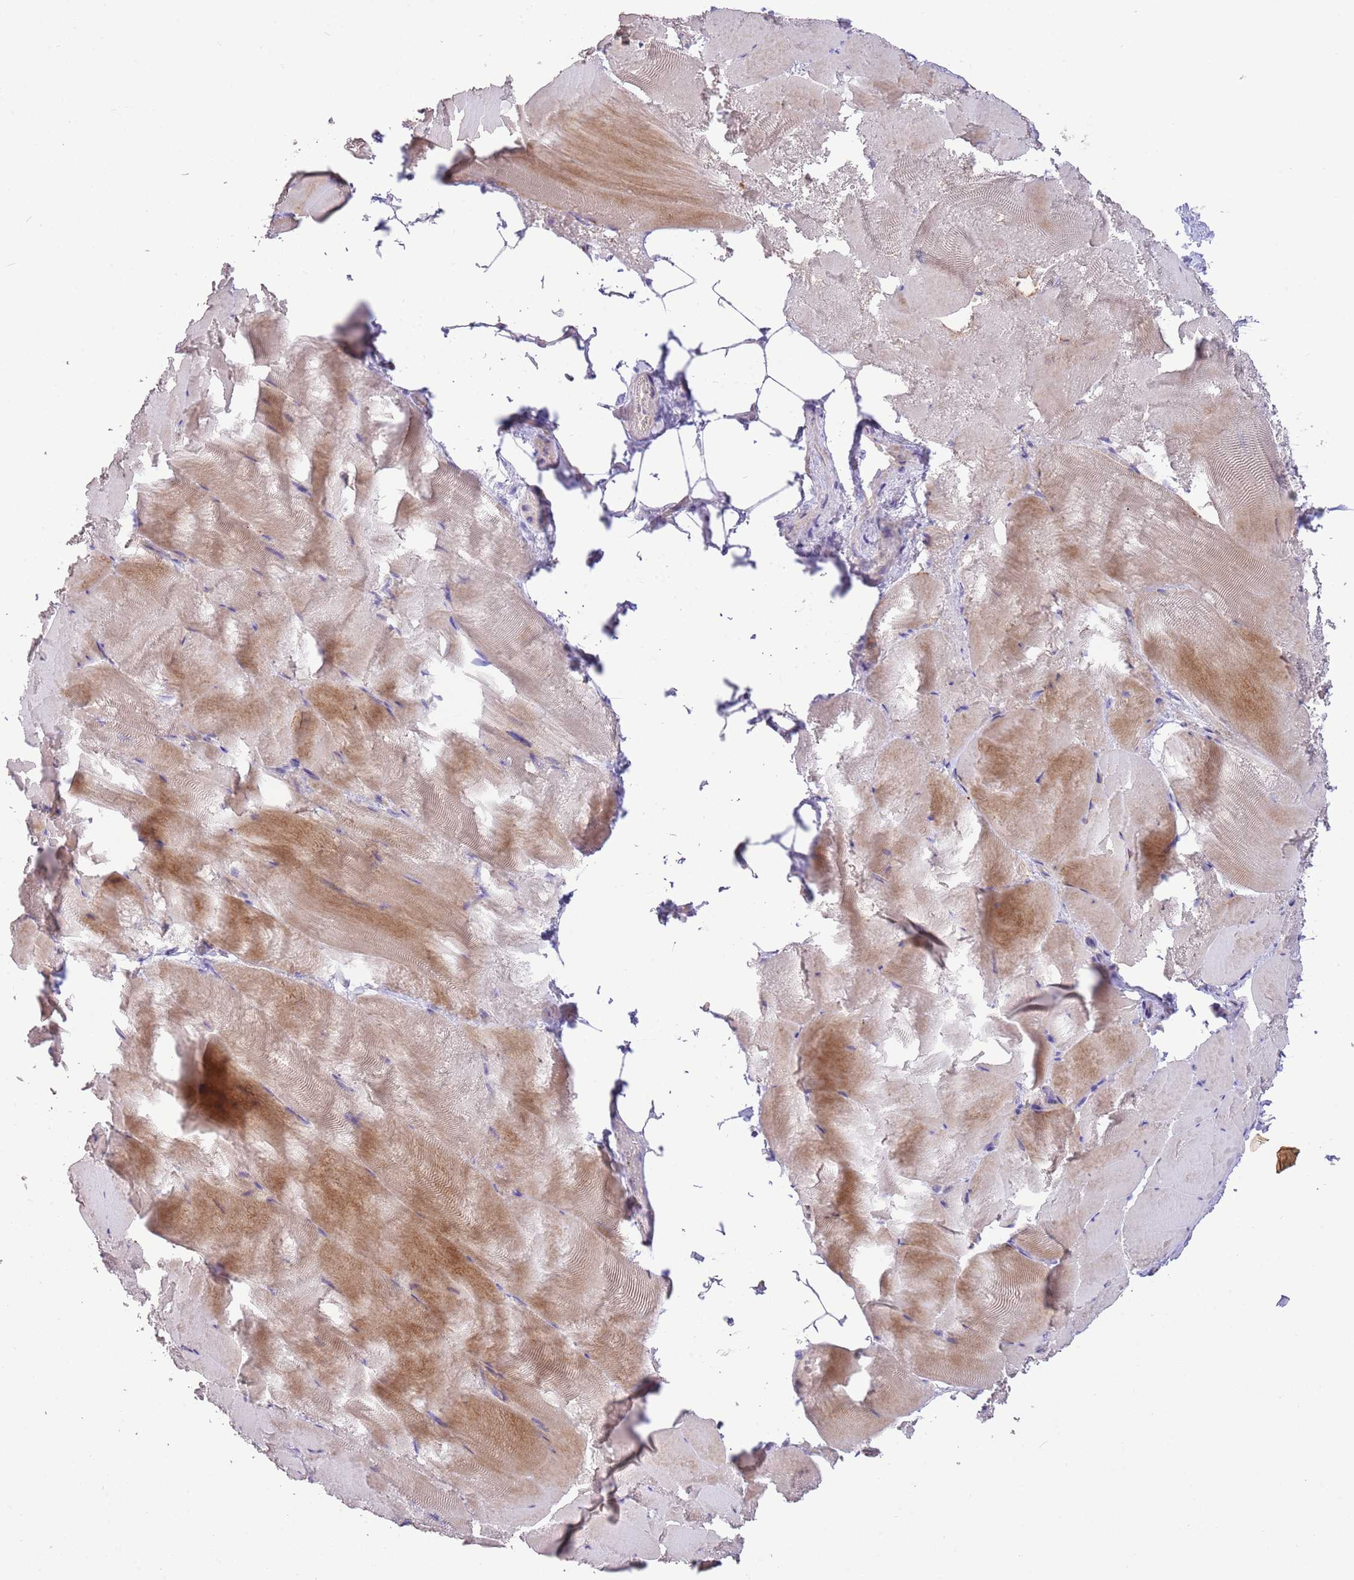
{"staining": {"intensity": "weak", "quantity": "25%-75%", "location": "cytoplasmic/membranous"}, "tissue": "skeletal muscle", "cell_type": "Myocytes", "image_type": "normal", "snomed": [{"axis": "morphology", "description": "Normal tissue, NOS"}, {"axis": "topography", "description": "Skeletal muscle"}], "caption": "Myocytes display weak cytoplasmic/membranous expression in about 25%-75% of cells in normal skeletal muscle.", "gene": "SFTPA1", "patient": {"sex": "female", "age": 64}}